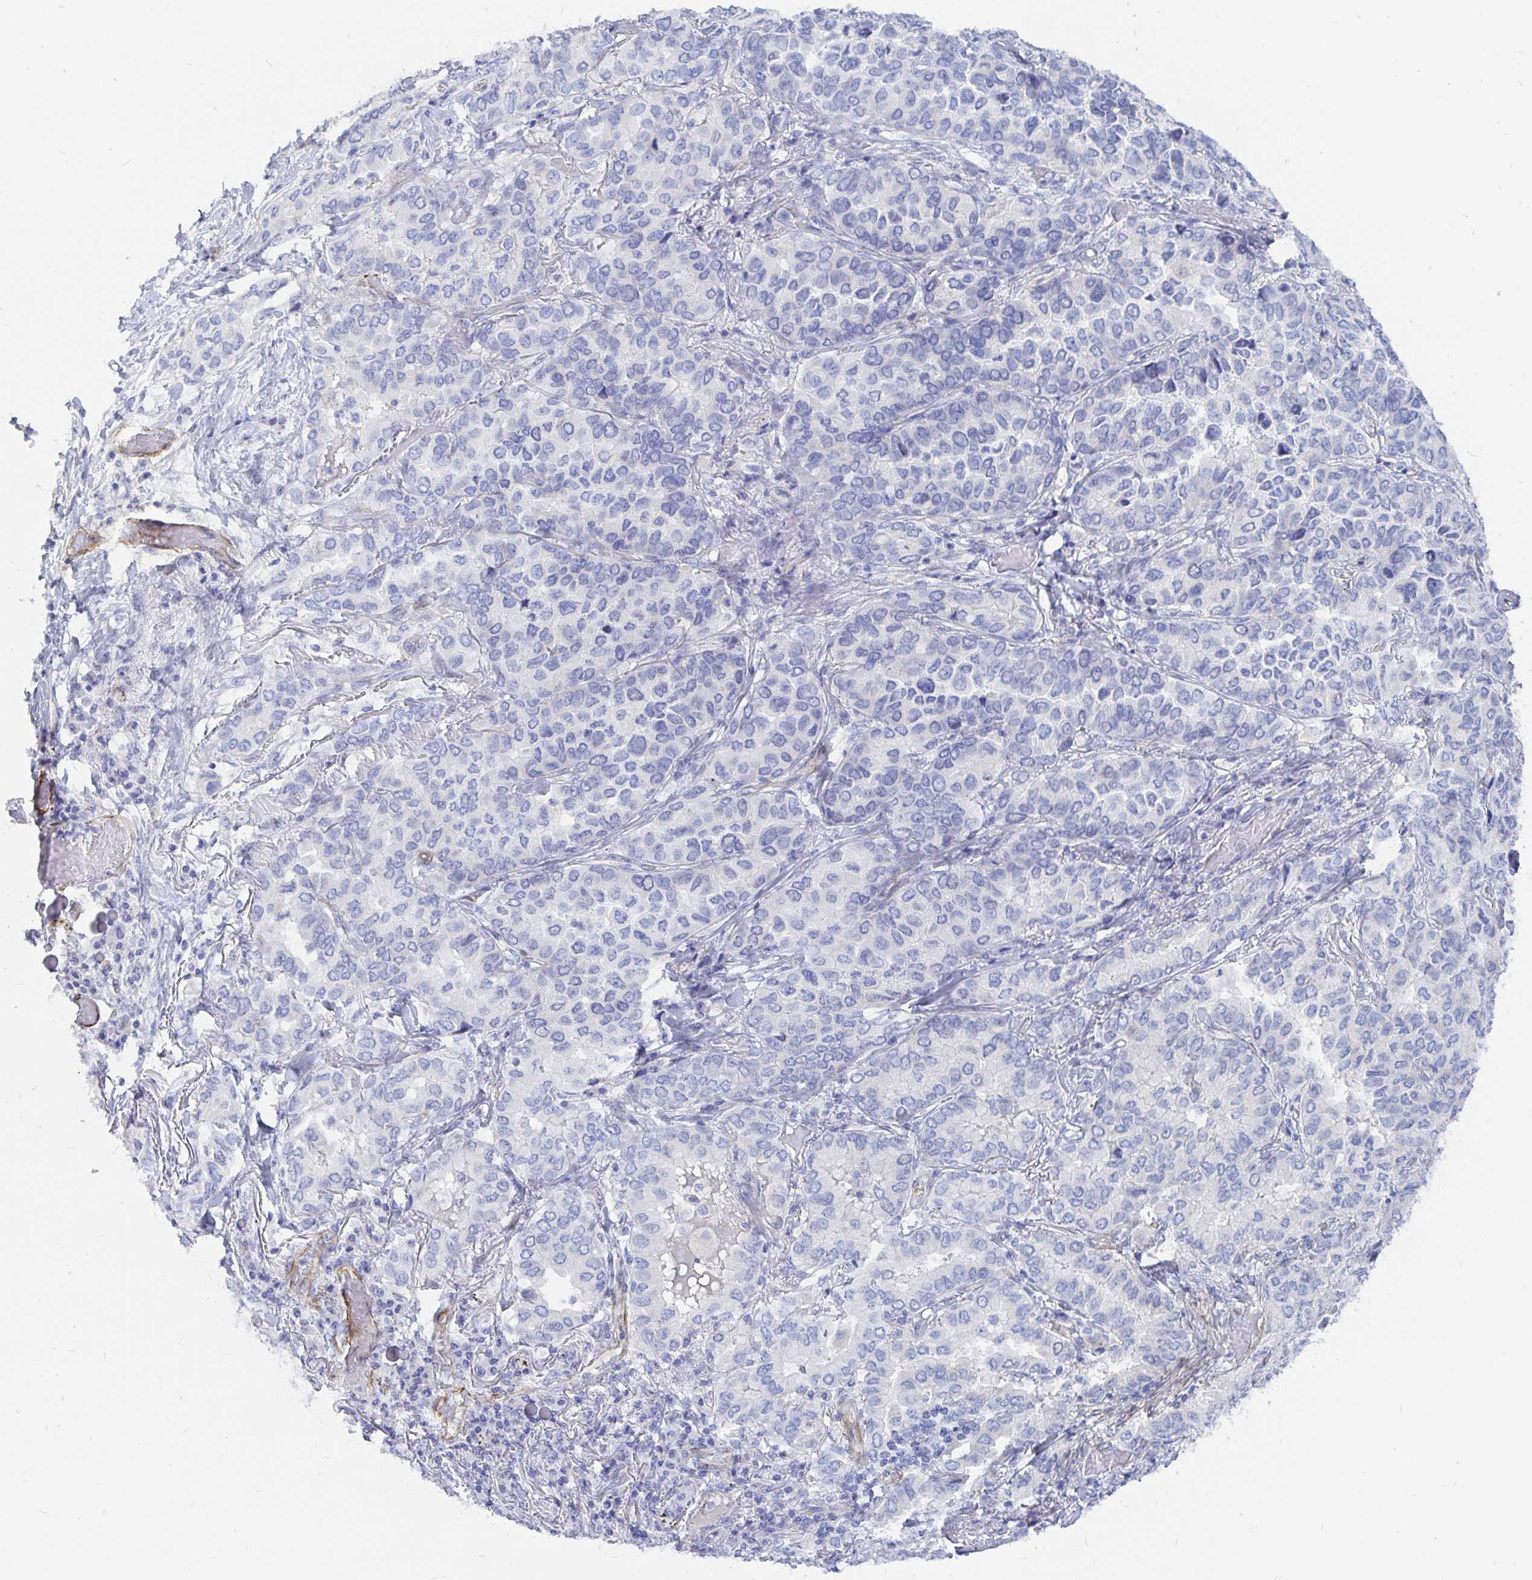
{"staining": {"intensity": "negative", "quantity": "none", "location": "none"}, "tissue": "lung cancer", "cell_type": "Tumor cells", "image_type": "cancer", "snomed": [{"axis": "morphology", "description": "Aneuploidy"}, {"axis": "morphology", "description": "Adenocarcinoma, NOS"}, {"axis": "morphology", "description": "Adenocarcinoma, metastatic, NOS"}, {"axis": "topography", "description": "Lymph node"}, {"axis": "topography", "description": "Lung"}], "caption": "The histopathology image exhibits no significant expression in tumor cells of lung metastatic adenocarcinoma.", "gene": "COX16", "patient": {"sex": "female", "age": 48}}